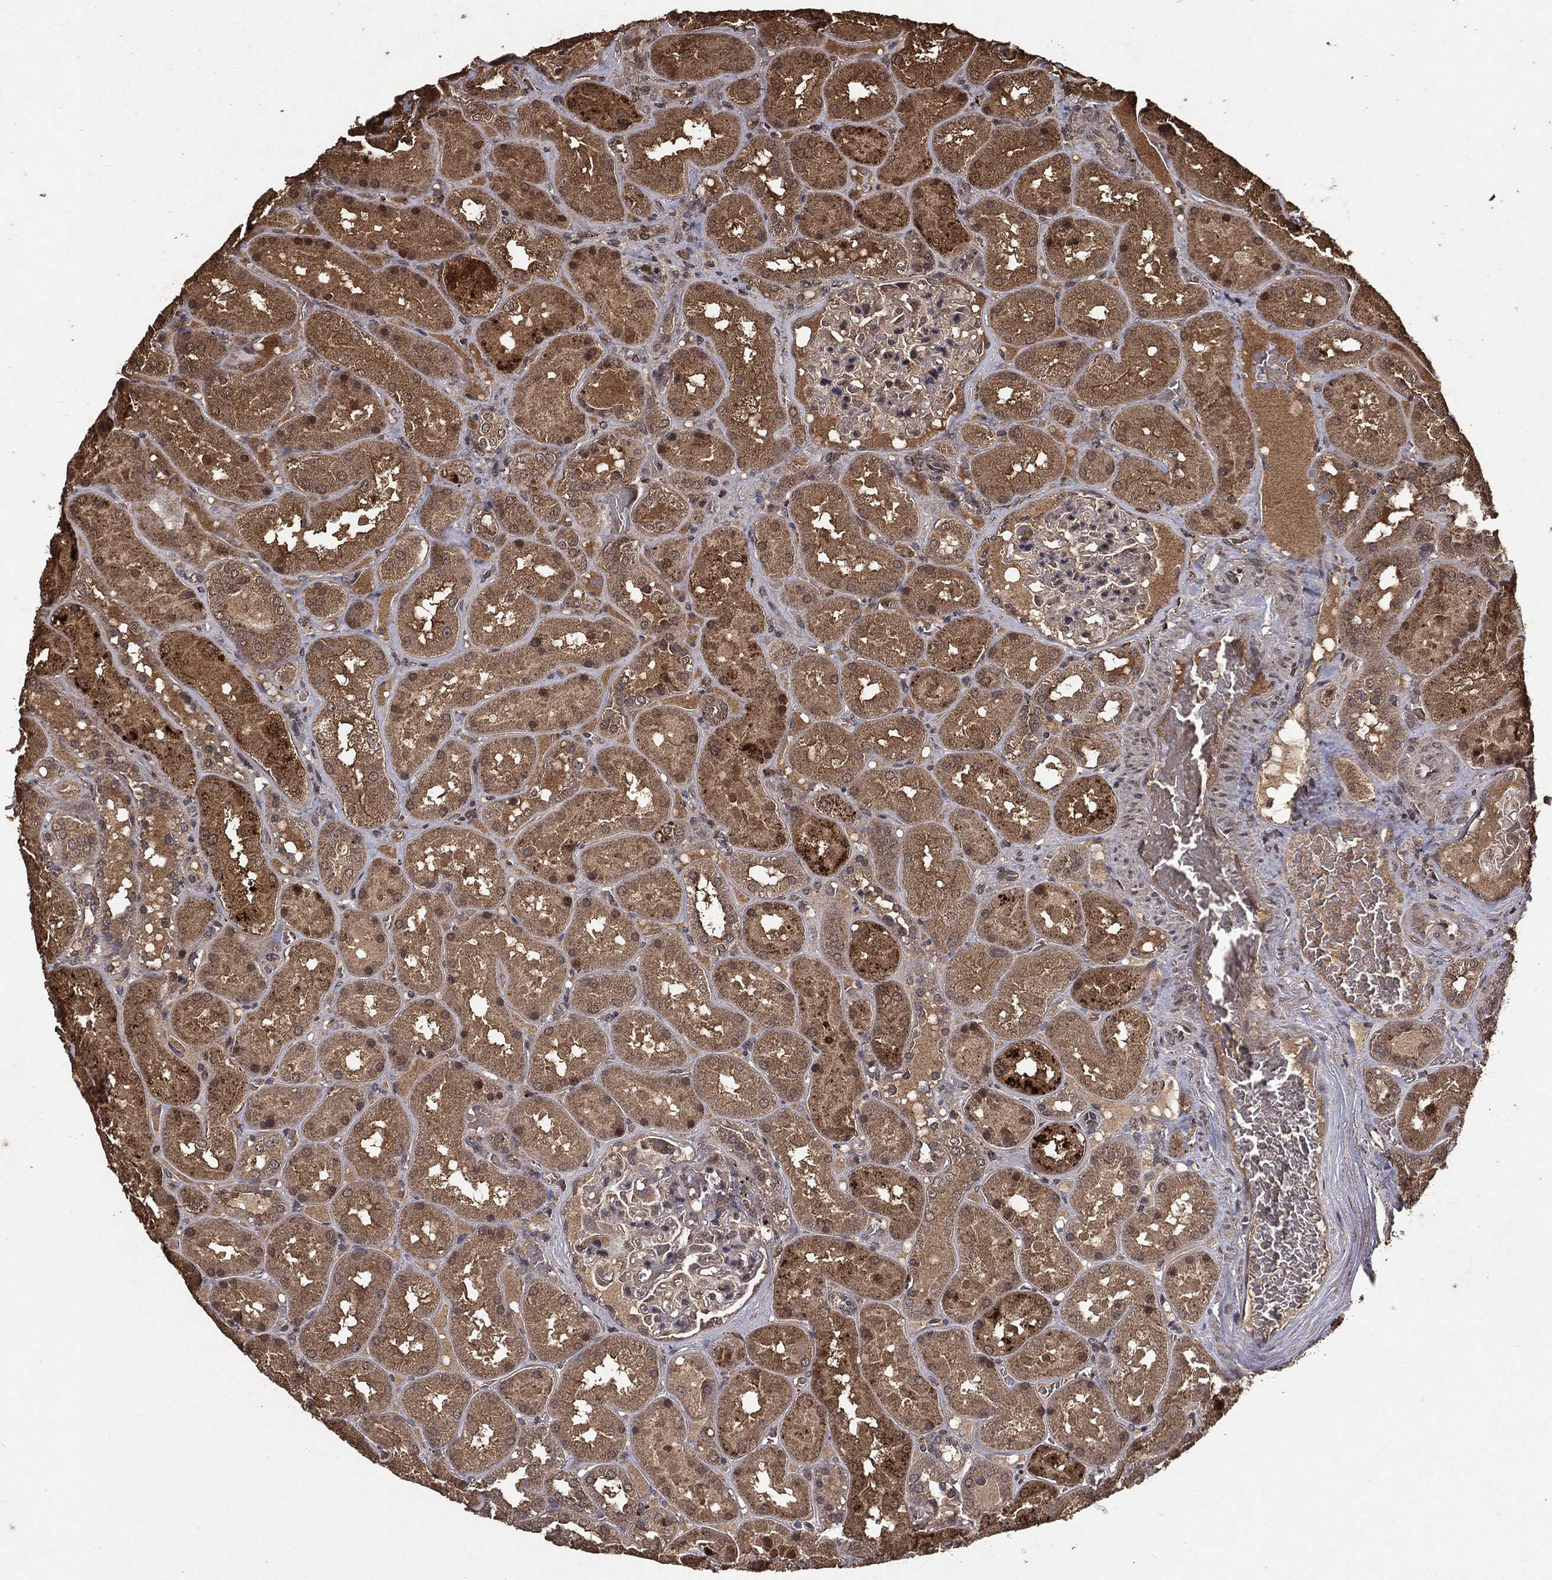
{"staining": {"intensity": "negative", "quantity": "none", "location": "none"}, "tissue": "kidney", "cell_type": "Cells in glomeruli", "image_type": "normal", "snomed": [{"axis": "morphology", "description": "Normal tissue, NOS"}, {"axis": "topography", "description": "Kidney"}], "caption": "IHC histopathology image of normal kidney: kidney stained with DAB shows no significant protein positivity in cells in glomeruli. The staining is performed using DAB (3,3'-diaminobenzidine) brown chromogen with nuclei counter-stained in using hematoxylin.", "gene": "NME1", "patient": {"sex": "male", "age": 73}}